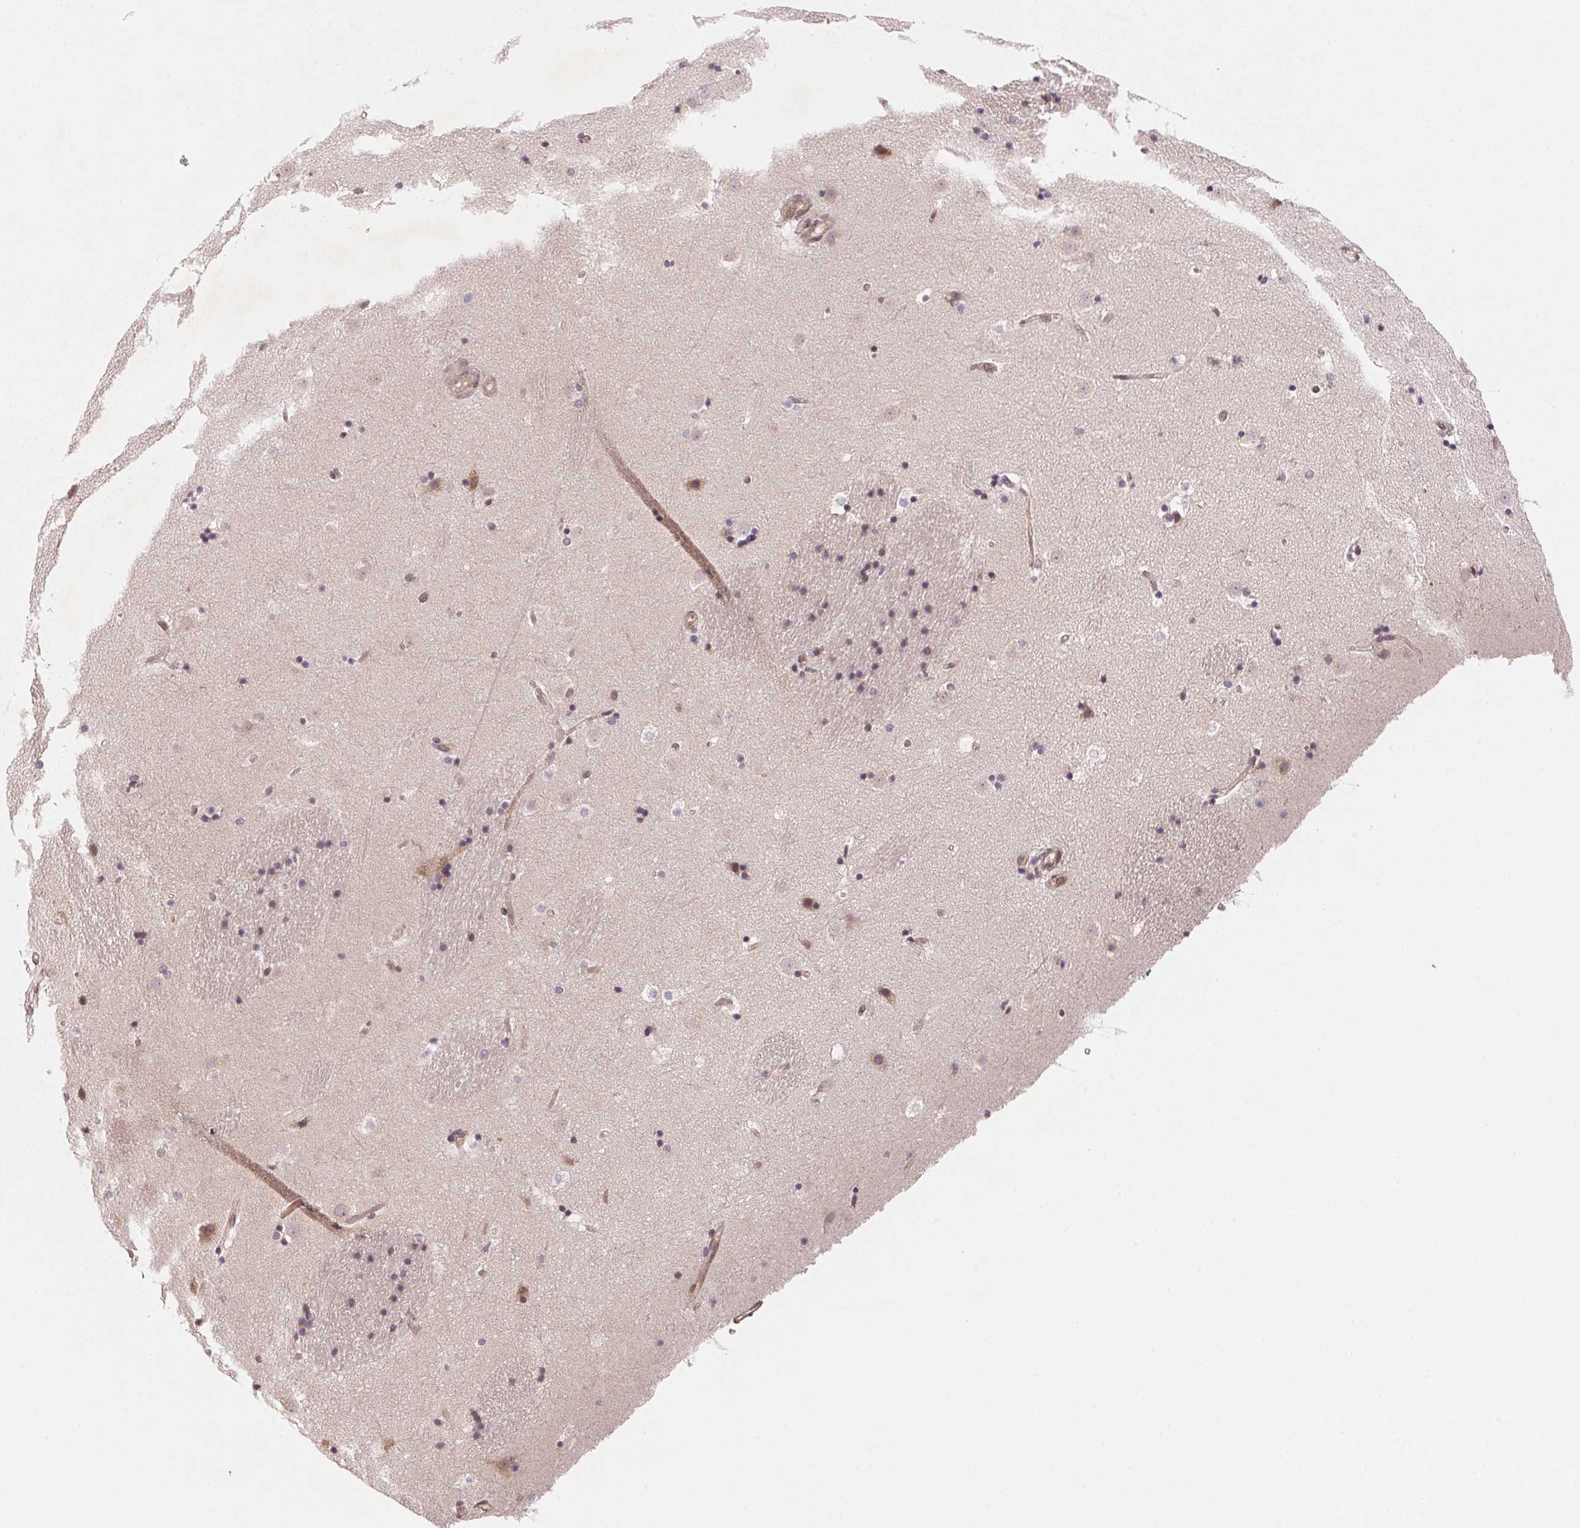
{"staining": {"intensity": "weak", "quantity": "<25%", "location": "cytoplasmic/membranous"}, "tissue": "caudate", "cell_type": "Glial cells", "image_type": "normal", "snomed": [{"axis": "morphology", "description": "Normal tissue, NOS"}, {"axis": "topography", "description": "Lateral ventricle wall"}], "caption": "The image reveals no staining of glial cells in benign caudate. (Immunohistochemistry, brightfield microscopy, high magnification).", "gene": "EI24", "patient": {"sex": "male", "age": 37}}